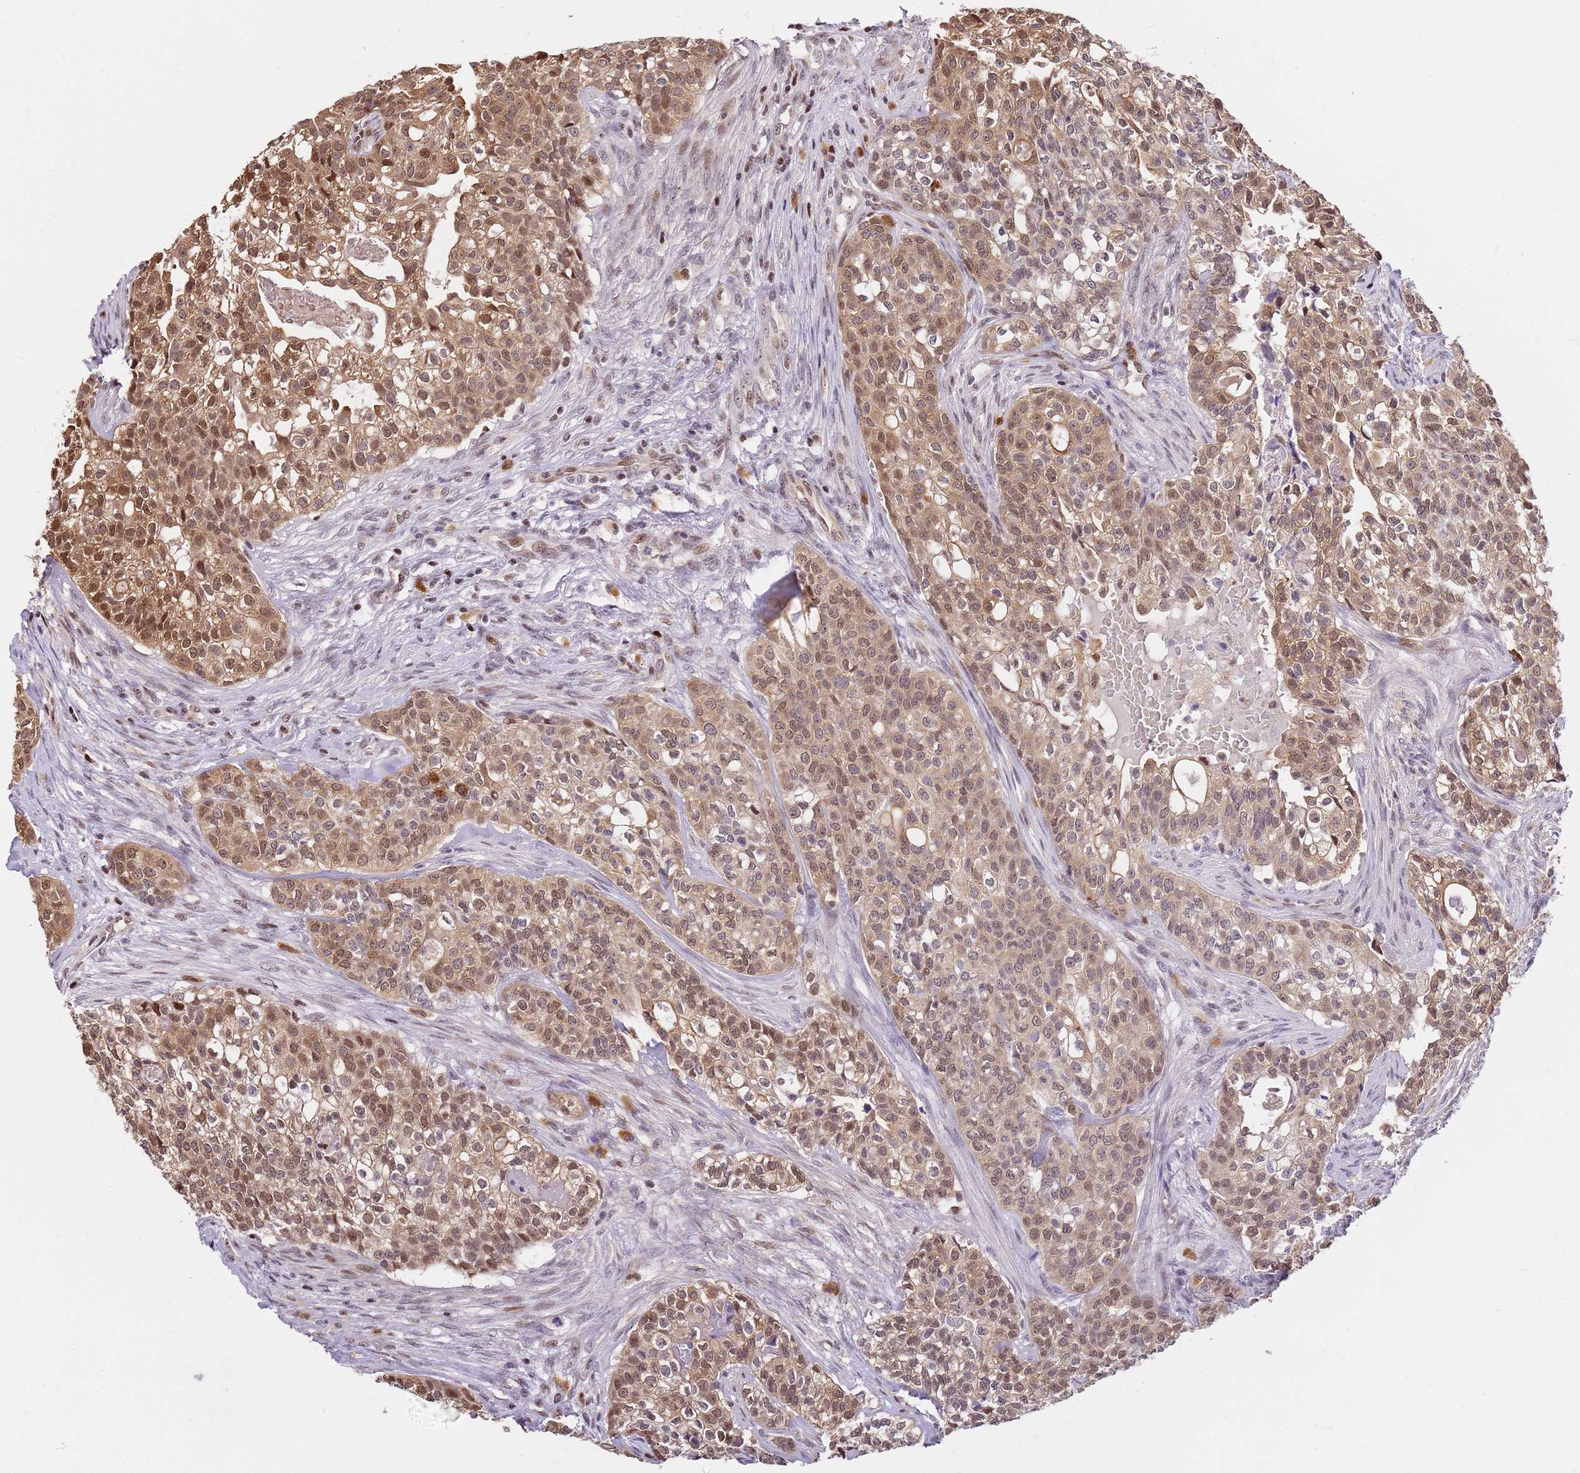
{"staining": {"intensity": "moderate", "quantity": ">75%", "location": "cytoplasmic/membranous,nuclear"}, "tissue": "head and neck cancer", "cell_type": "Tumor cells", "image_type": "cancer", "snomed": [{"axis": "morphology", "description": "Adenocarcinoma, NOS"}, {"axis": "topography", "description": "Head-Neck"}], "caption": "Protein analysis of head and neck cancer tissue demonstrates moderate cytoplasmic/membranous and nuclear positivity in about >75% of tumor cells. The protein of interest is stained brown, and the nuclei are stained in blue (DAB (3,3'-diaminobenzidine) IHC with brightfield microscopy, high magnification).", "gene": "RFK", "patient": {"sex": "male", "age": 81}}